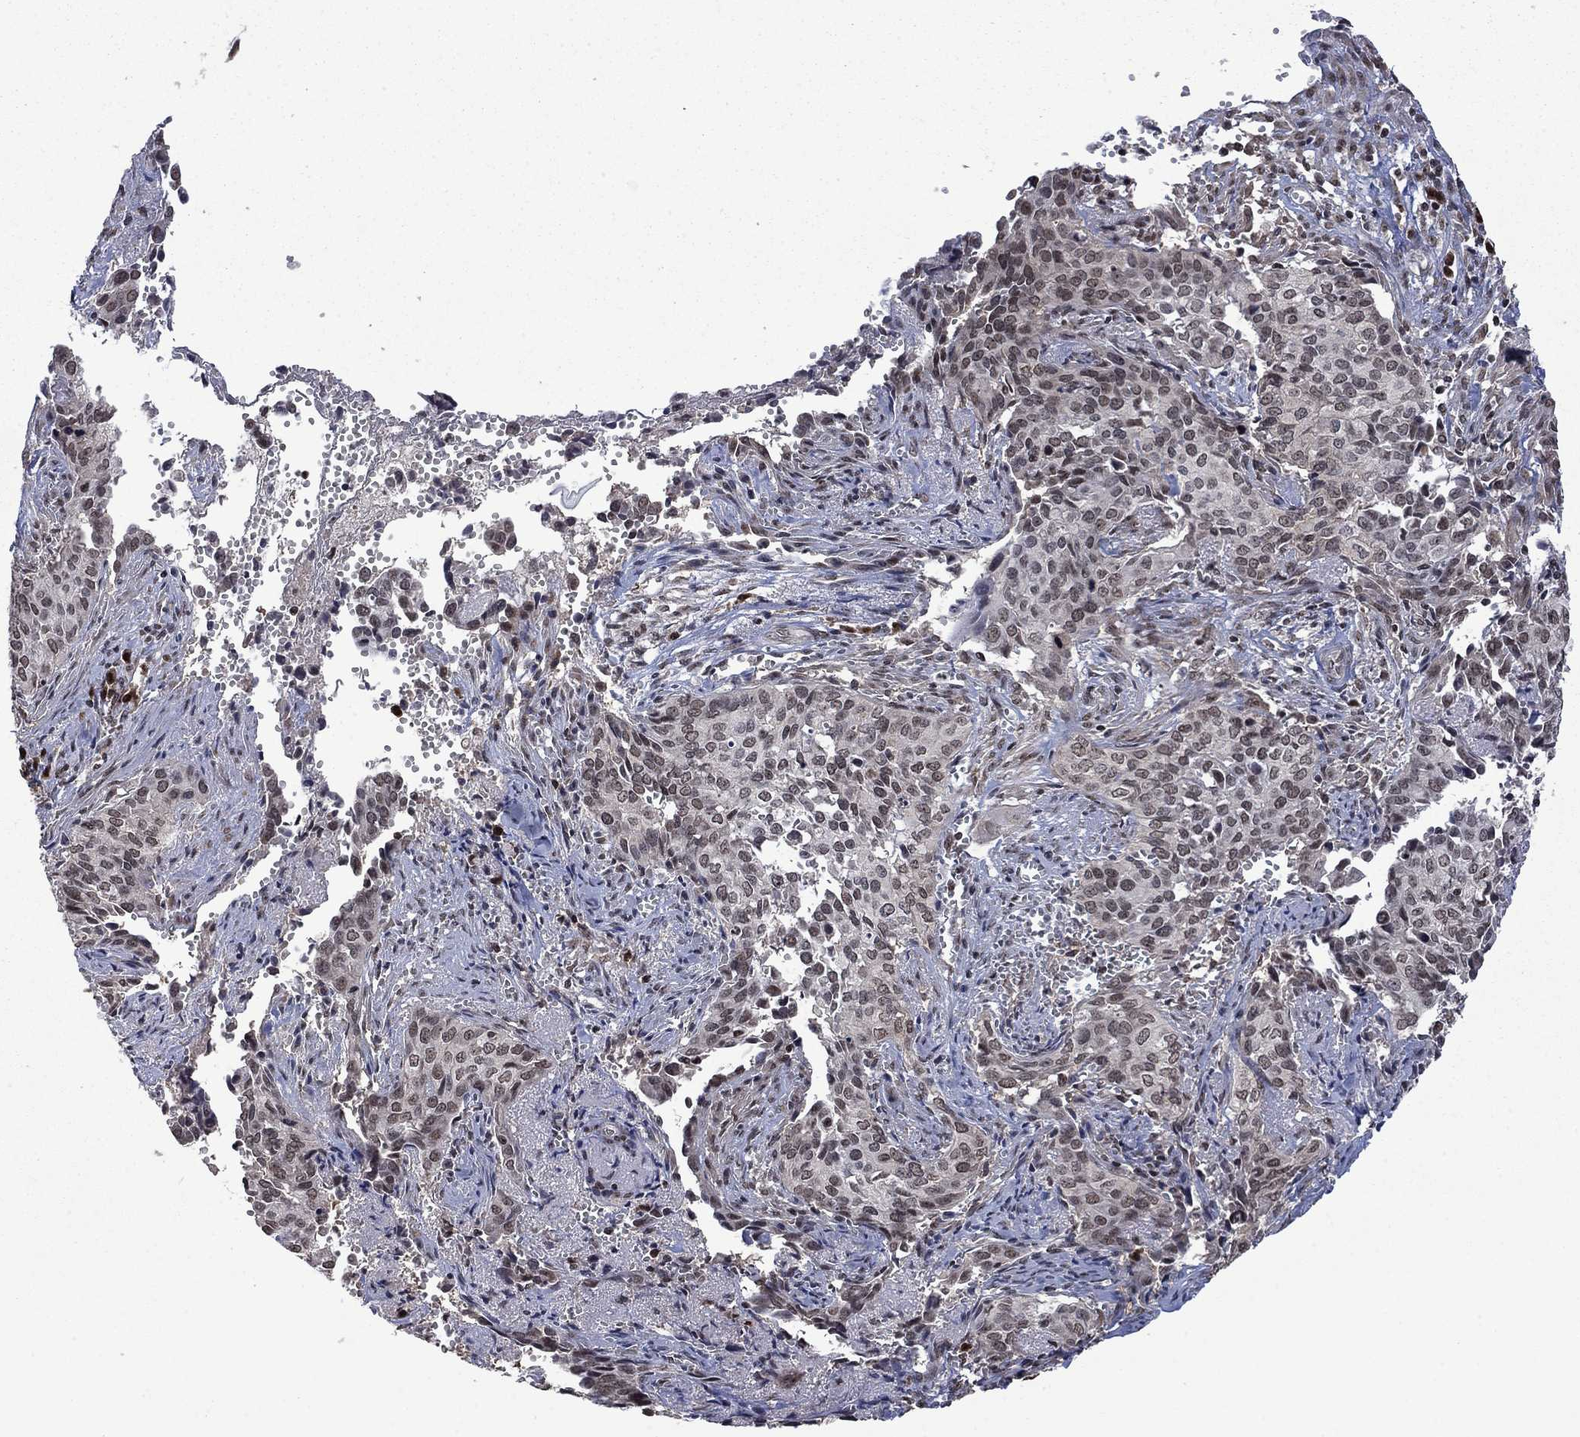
{"staining": {"intensity": "negative", "quantity": "none", "location": "none"}, "tissue": "cervical cancer", "cell_type": "Tumor cells", "image_type": "cancer", "snomed": [{"axis": "morphology", "description": "Squamous cell carcinoma, NOS"}, {"axis": "topography", "description": "Cervix"}], "caption": "IHC micrograph of neoplastic tissue: cervical cancer (squamous cell carcinoma) stained with DAB (3,3'-diaminobenzidine) exhibits no significant protein expression in tumor cells. The staining was performed using DAB to visualize the protein expression in brown, while the nuclei were stained in blue with hematoxylin (Magnification: 20x).", "gene": "FBL", "patient": {"sex": "female", "age": 29}}